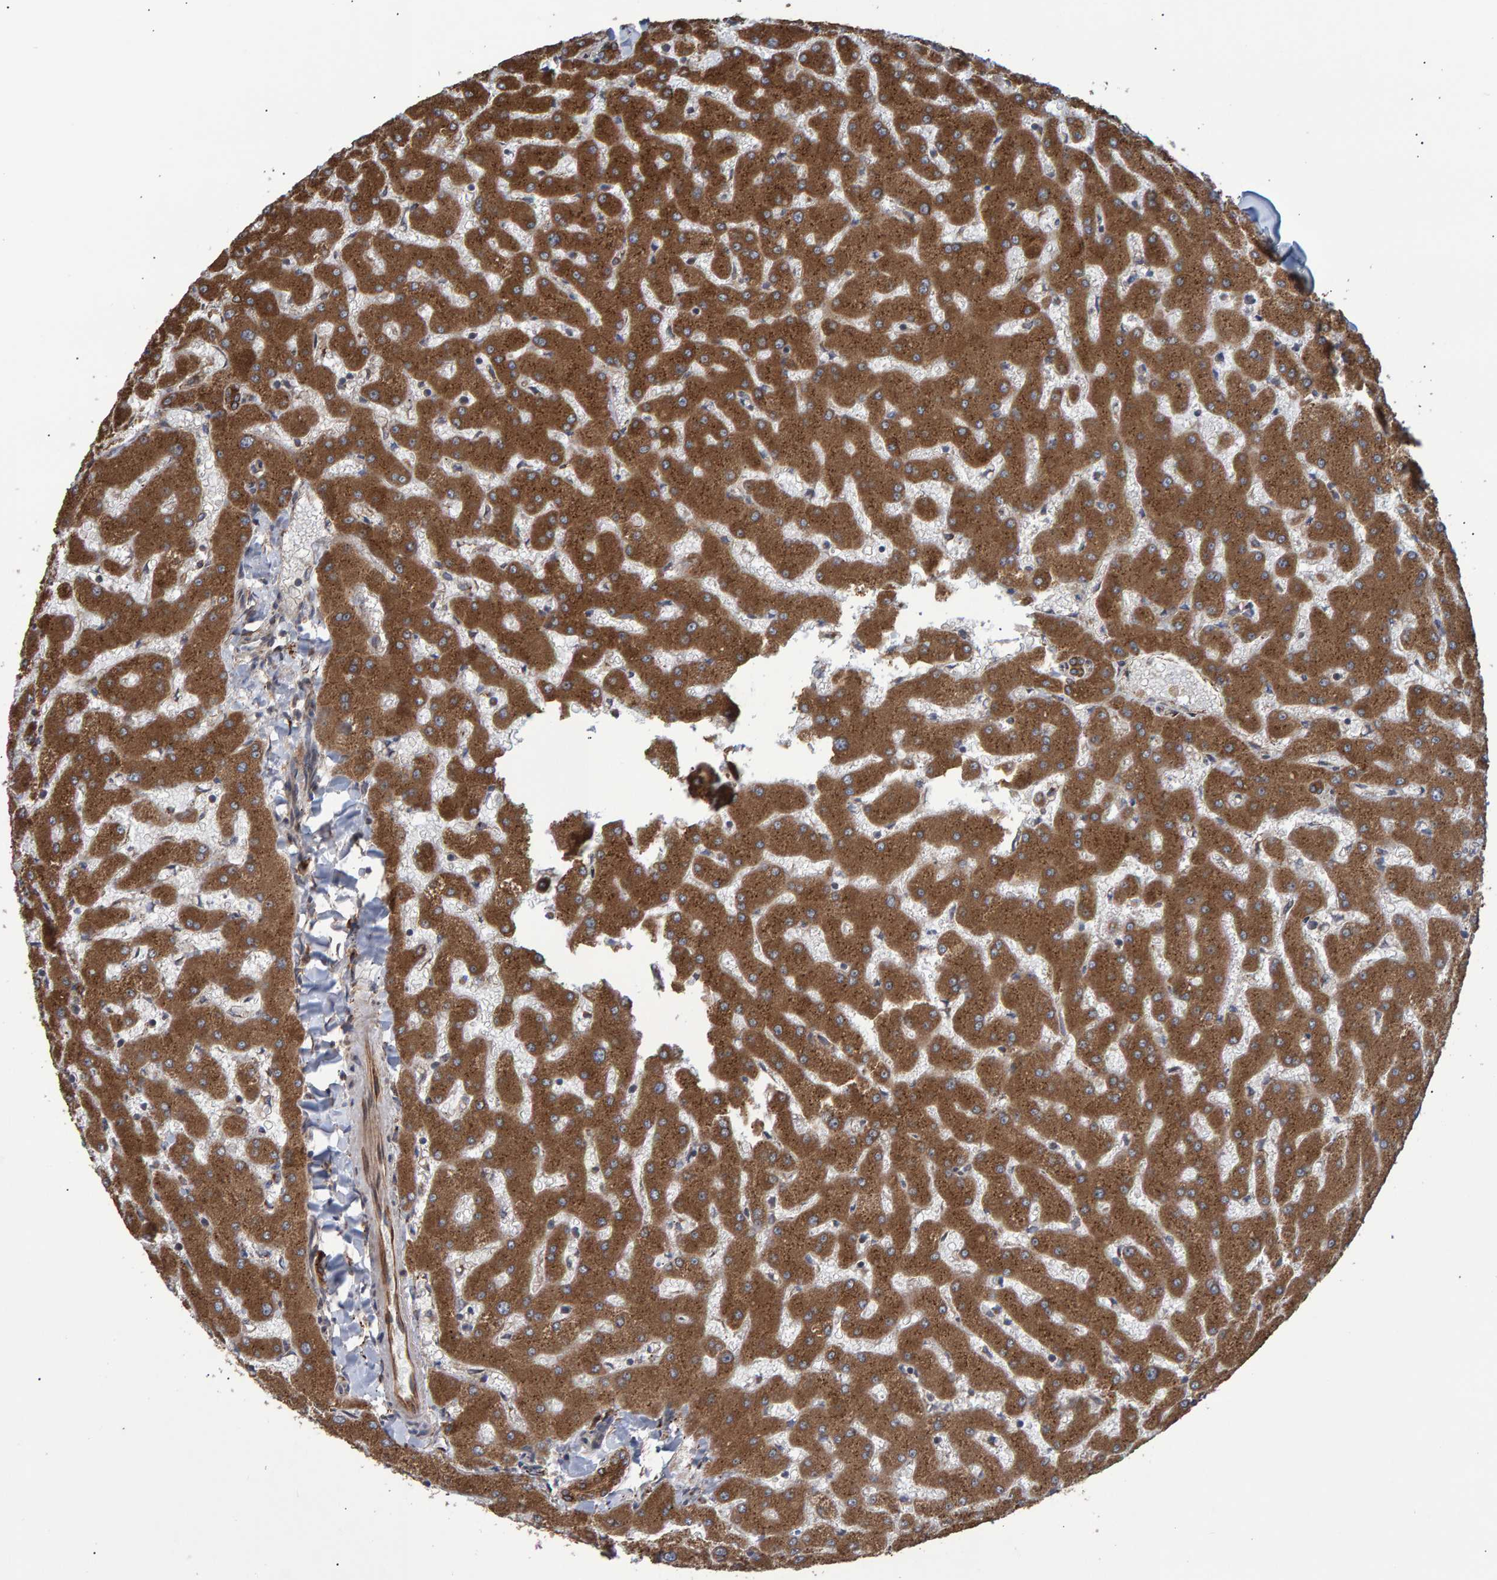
{"staining": {"intensity": "moderate", "quantity": ">75%", "location": "cytoplasmic/membranous"}, "tissue": "liver", "cell_type": "Cholangiocytes", "image_type": "normal", "snomed": [{"axis": "morphology", "description": "Normal tissue, NOS"}, {"axis": "topography", "description": "Liver"}], "caption": "Benign liver displays moderate cytoplasmic/membranous staining in about >75% of cholangiocytes, visualized by immunohistochemistry. The protein is shown in brown color, while the nuclei are stained blue.", "gene": "FAM117A", "patient": {"sex": "female", "age": 63}}